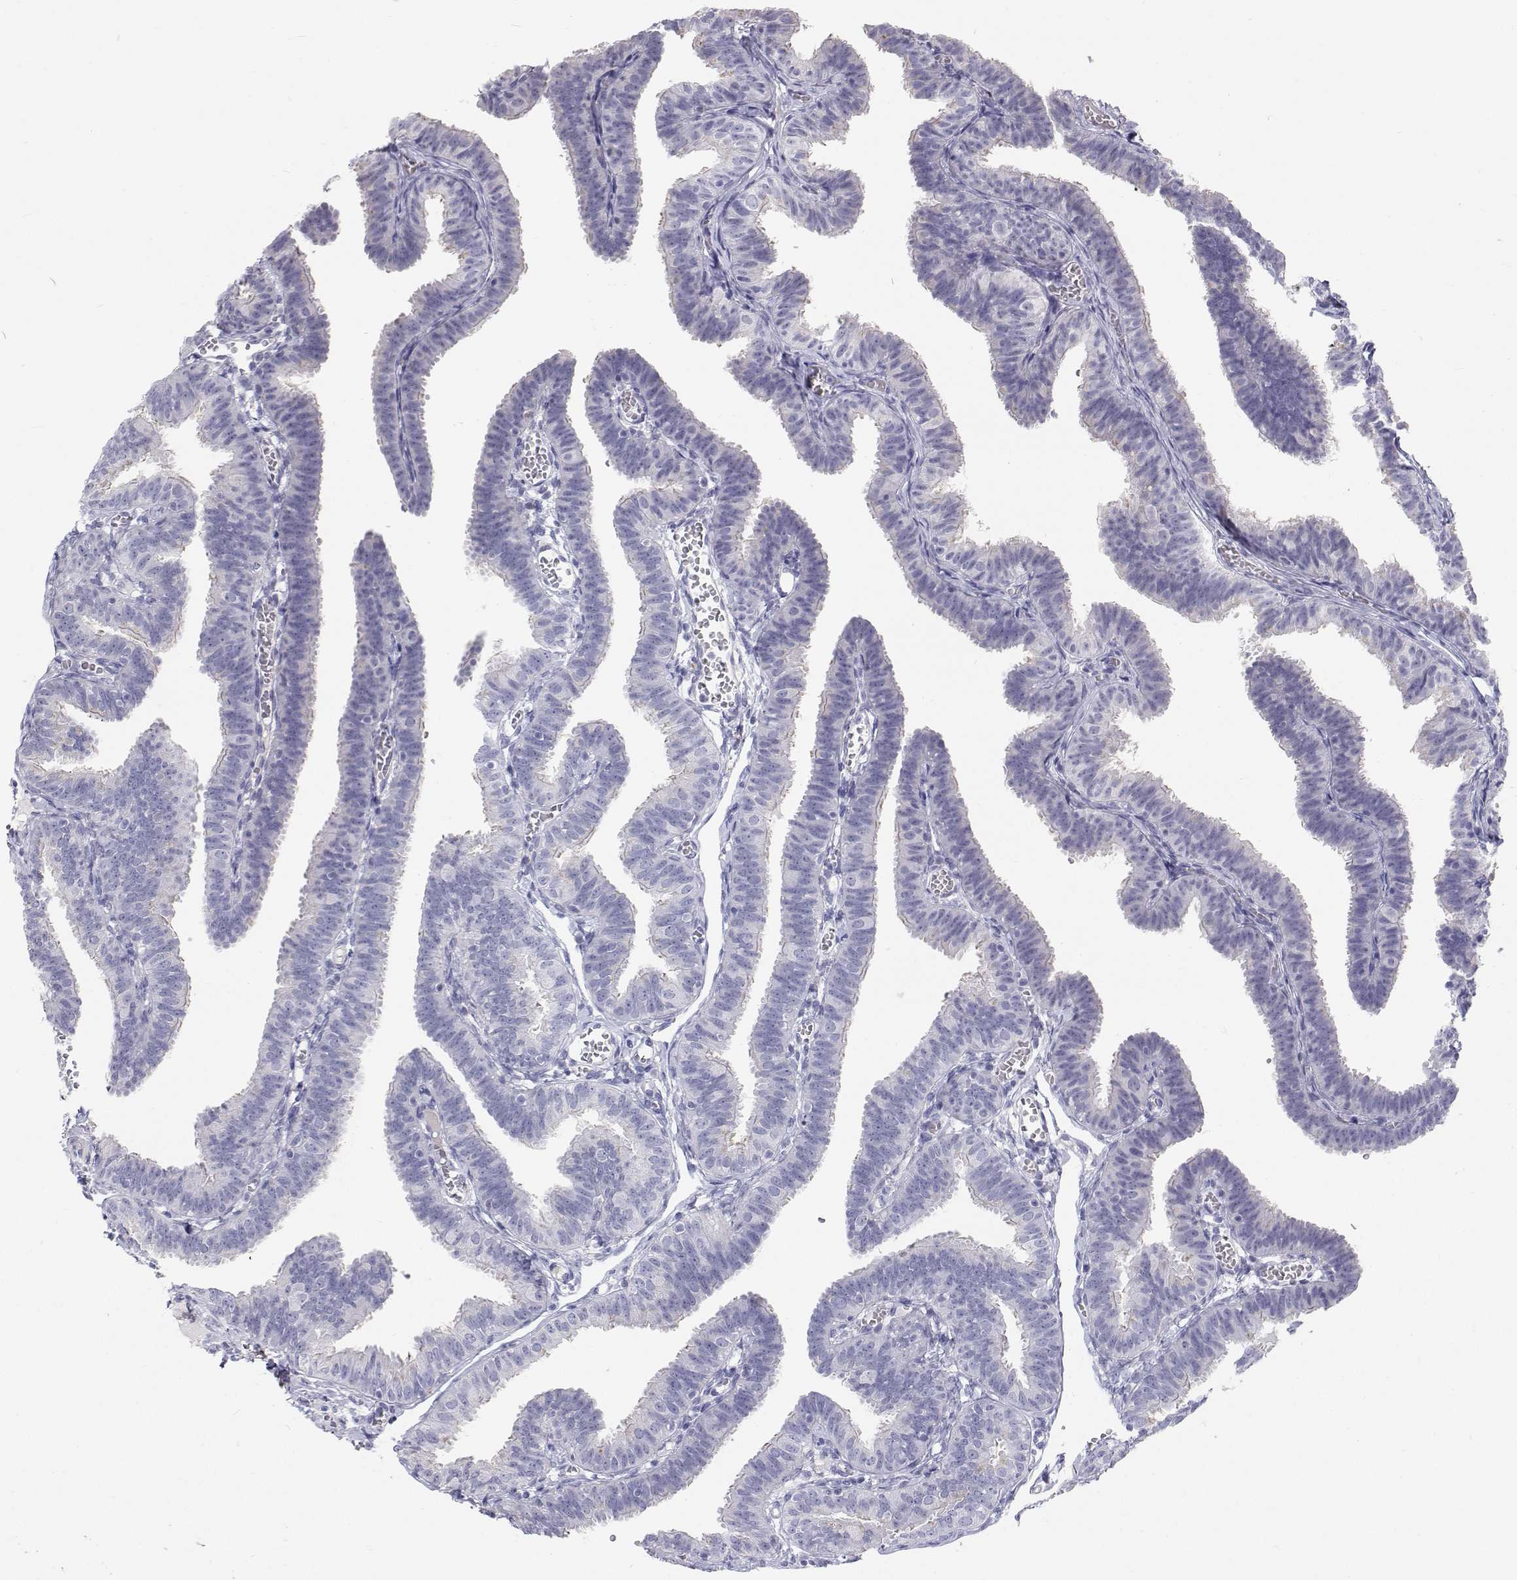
{"staining": {"intensity": "negative", "quantity": "none", "location": "none"}, "tissue": "fallopian tube", "cell_type": "Glandular cells", "image_type": "normal", "snomed": [{"axis": "morphology", "description": "Normal tissue, NOS"}, {"axis": "topography", "description": "Fallopian tube"}], "caption": "Micrograph shows no significant protein expression in glandular cells of unremarkable fallopian tube. The staining was performed using DAB to visualize the protein expression in brown, while the nuclei were stained in blue with hematoxylin (Magnification: 20x).", "gene": "NCR2", "patient": {"sex": "female", "age": 25}}